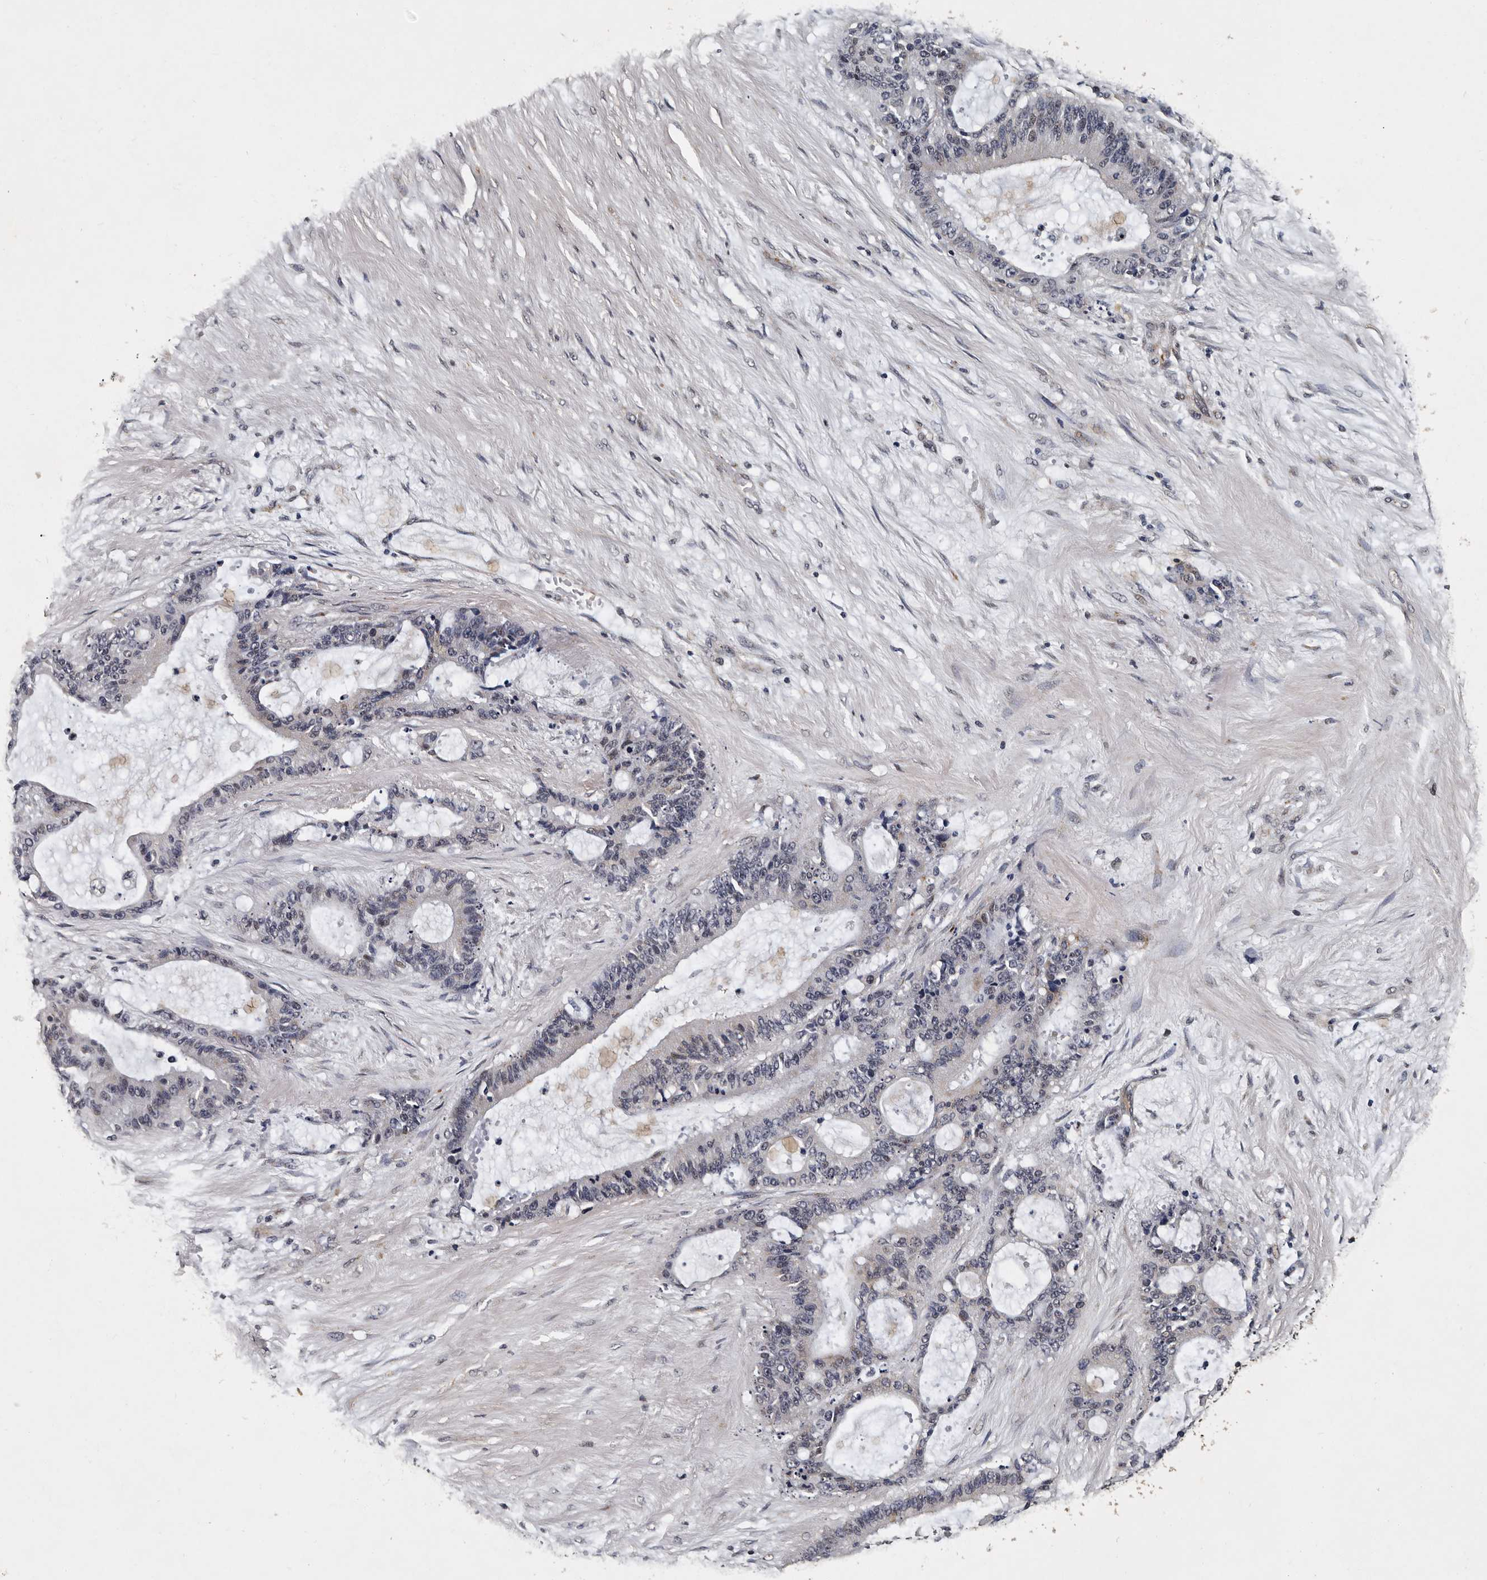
{"staining": {"intensity": "negative", "quantity": "none", "location": "none"}, "tissue": "liver cancer", "cell_type": "Tumor cells", "image_type": "cancer", "snomed": [{"axis": "morphology", "description": "Normal tissue, NOS"}, {"axis": "morphology", "description": "Cholangiocarcinoma"}, {"axis": "topography", "description": "Liver"}, {"axis": "topography", "description": "Peripheral nerve tissue"}], "caption": "Tumor cells show no significant positivity in liver cancer (cholangiocarcinoma).", "gene": "CPNE3", "patient": {"sex": "female", "age": 73}}